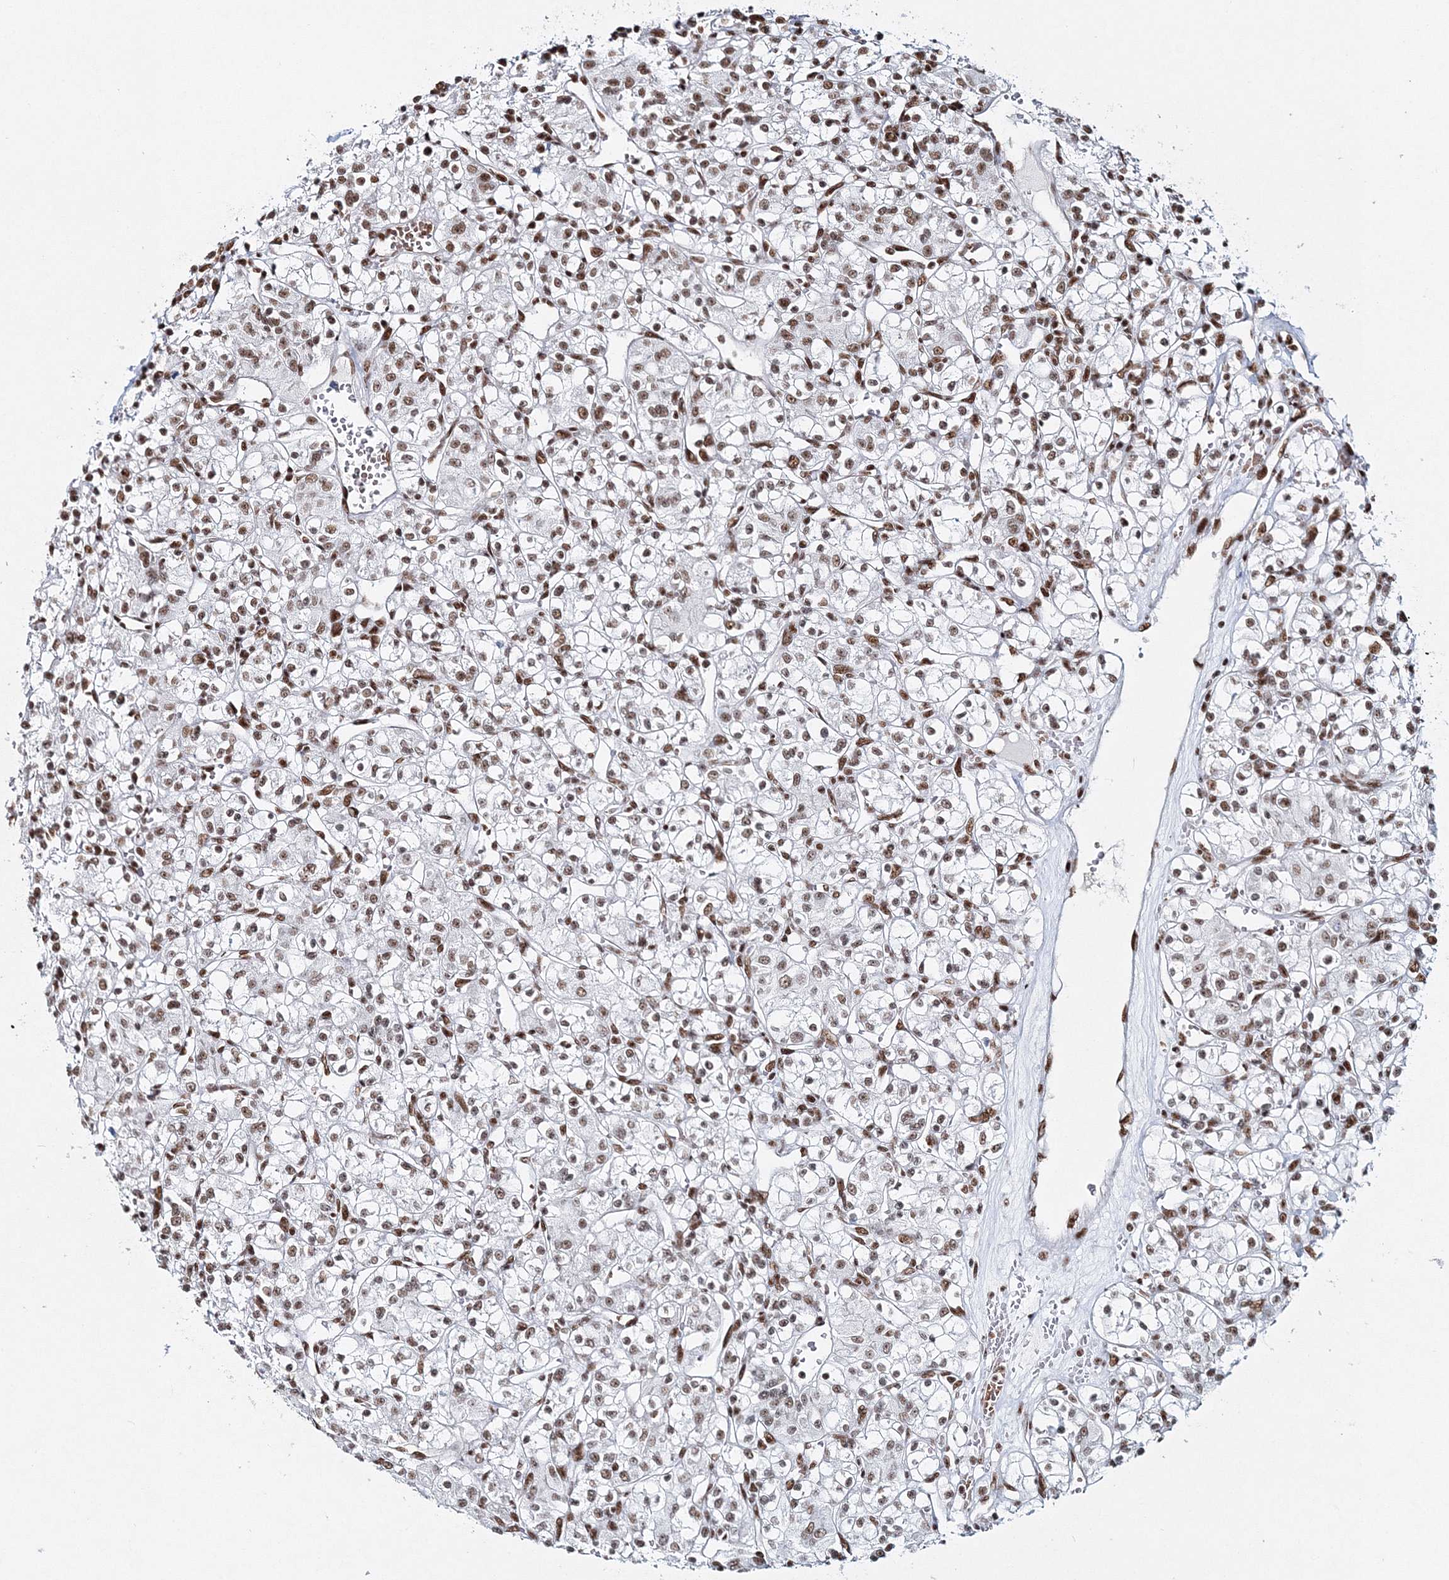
{"staining": {"intensity": "moderate", "quantity": "25%-75%", "location": "nuclear"}, "tissue": "renal cancer", "cell_type": "Tumor cells", "image_type": "cancer", "snomed": [{"axis": "morphology", "description": "Adenocarcinoma, NOS"}, {"axis": "topography", "description": "Kidney"}], "caption": "Immunohistochemical staining of renal adenocarcinoma shows moderate nuclear protein staining in approximately 25%-75% of tumor cells.", "gene": "QRICH1", "patient": {"sex": "female", "age": 59}}